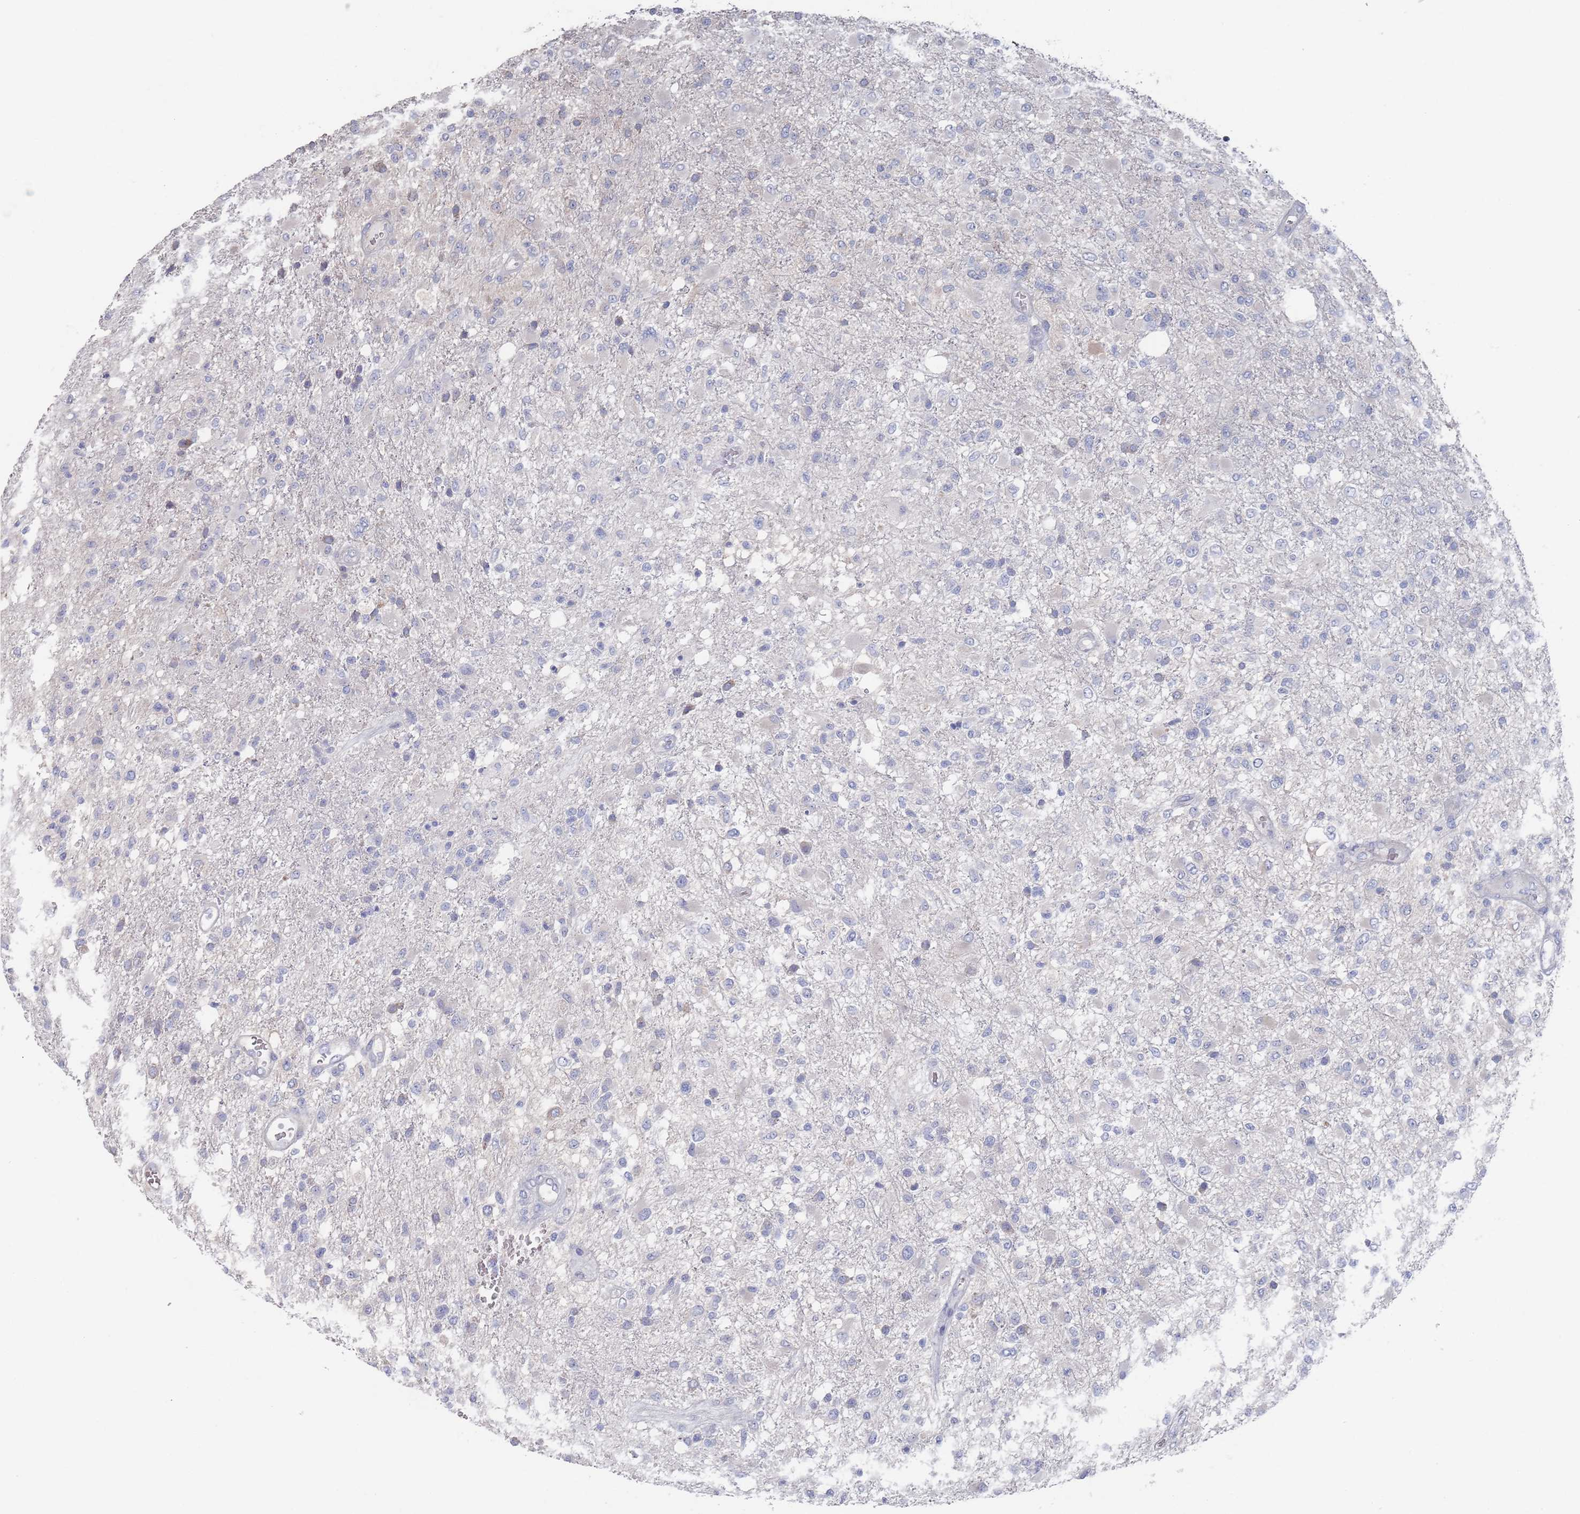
{"staining": {"intensity": "negative", "quantity": "none", "location": "none"}, "tissue": "glioma", "cell_type": "Tumor cells", "image_type": "cancer", "snomed": [{"axis": "morphology", "description": "Glioma, malignant, High grade"}, {"axis": "topography", "description": "Brain"}], "caption": "Tumor cells show no significant positivity in glioma. (DAB immunohistochemistry (IHC) visualized using brightfield microscopy, high magnification).", "gene": "TMCO3", "patient": {"sex": "female", "age": 74}}